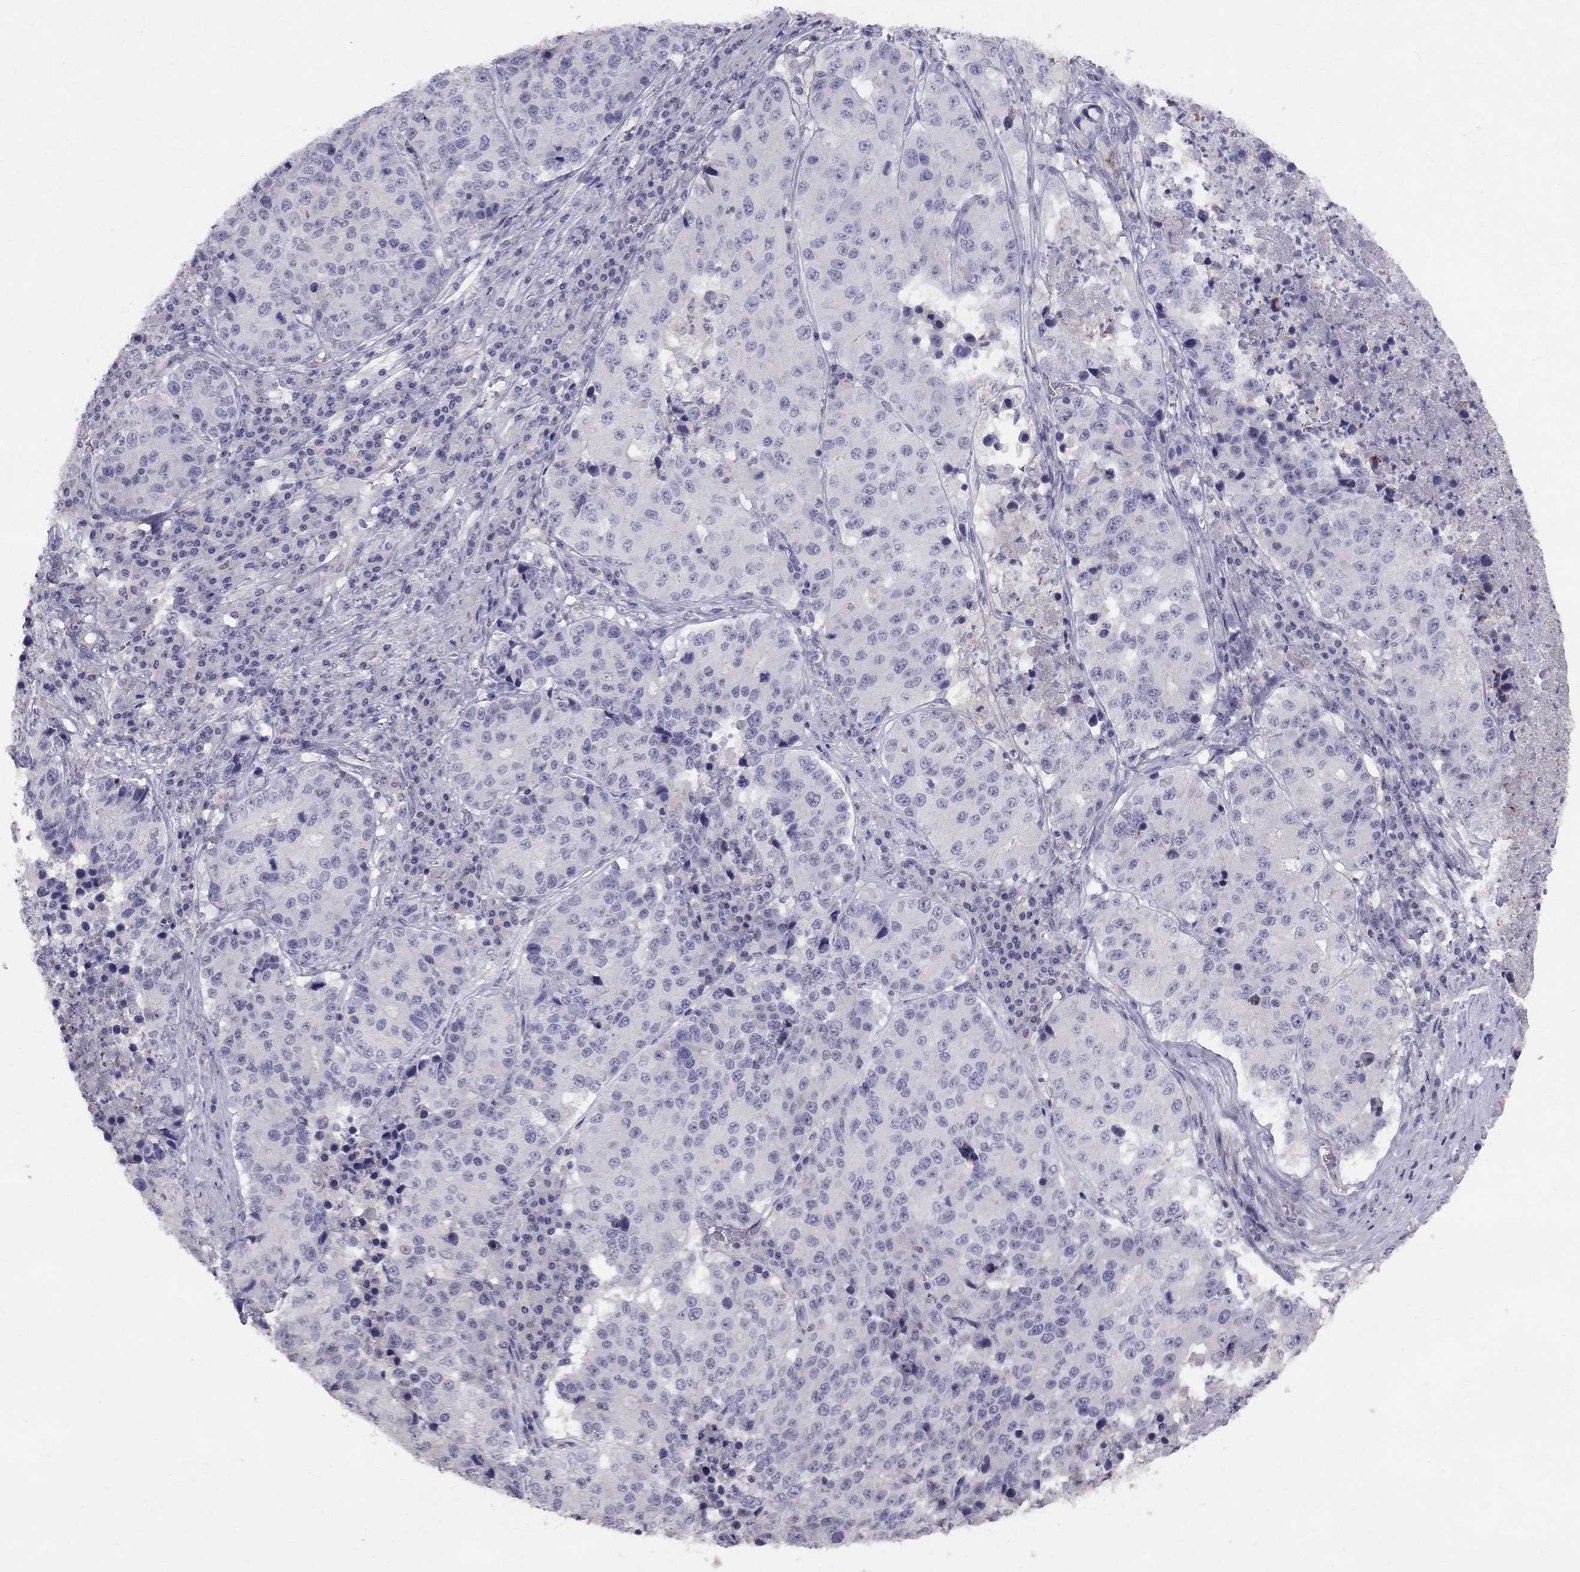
{"staining": {"intensity": "negative", "quantity": "none", "location": "none"}, "tissue": "stomach cancer", "cell_type": "Tumor cells", "image_type": "cancer", "snomed": [{"axis": "morphology", "description": "Adenocarcinoma, NOS"}, {"axis": "topography", "description": "Stomach"}], "caption": "Tumor cells show no significant protein staining in stomach cancer (adenocarcinoma).", "gene": "LRRC46", "patient": {"sex": "male", "age": 71}}